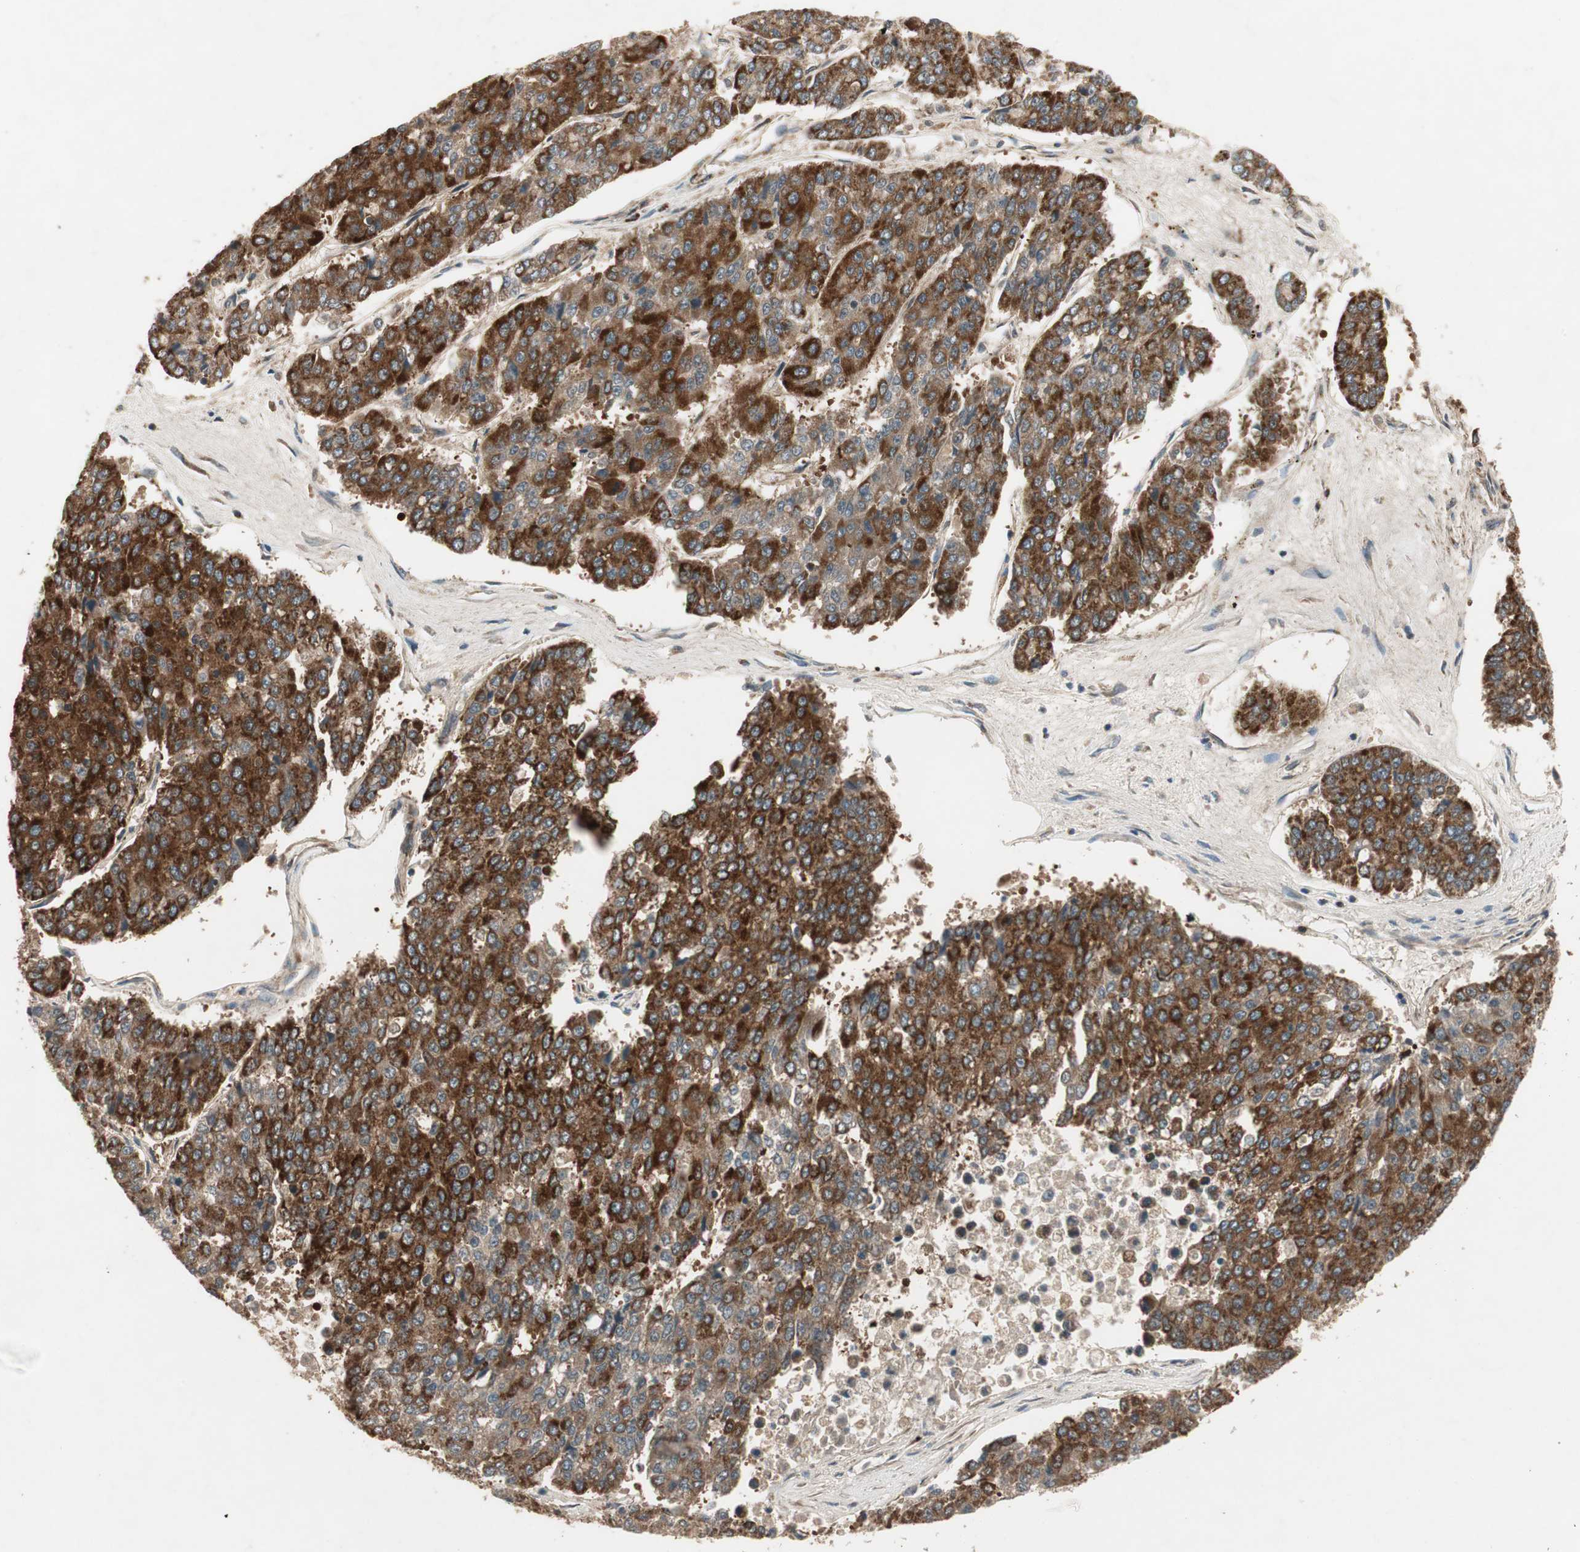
{"staining": {"intensity": "strong", "quantity": ">75%", "location": "cytoplasmic/membranous"}, "tissue": "pancreatic cancer", "cell_type": "Tumor cells", "image_type": "cancer", "snomed": [{"axis": "morphology", "description": "Adenocarcinoma, NOS"}, {"axis": "topography", "description": "Pancreas"}], "caption": "The immunohistochemical stain labels strong cytoplasmic/membranous positivity in tumor cells of pancreatic cancer (adenocarcinoma) tissue.", "gene": "AKAP1", "patient": {"sex": "male", "age": 50}}